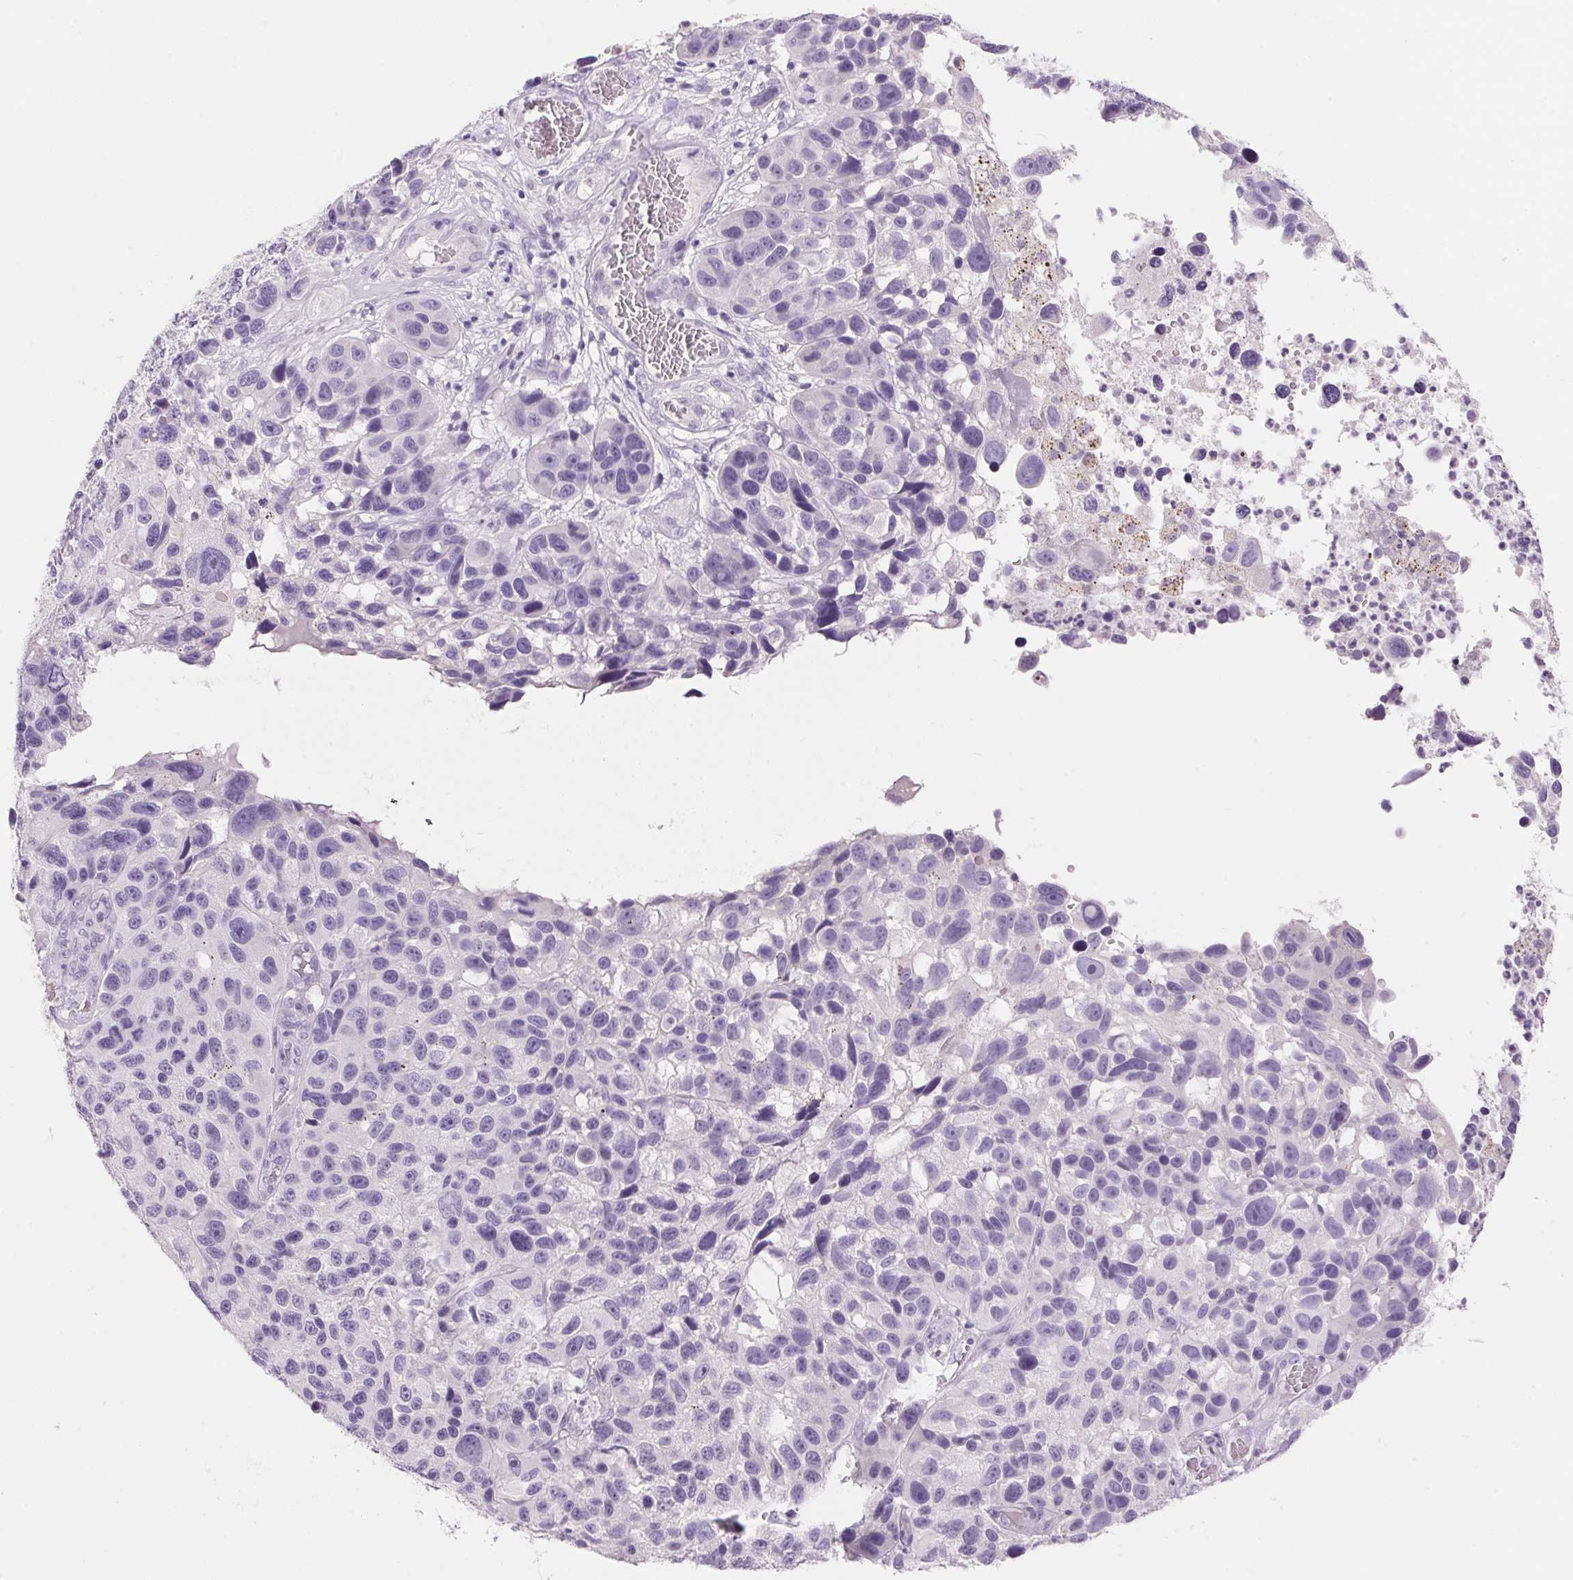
{"staining": {"intensity": "negative", "quantity": "none", "location": "none"}, "tissue": "melanoma", "cell_type": "Tumor cells", "image_type": "cancer", "snomed": [{"axis": "morphology", "description": "Malignant melanoma, NOS"}, {"axis": "topography", "description": "Skin"}], "caption": "This is a photomicrograph of immunohistochemistry staining of malignant melanoma, which shows no expression in tumor cells. (DAB immunohistochemistry (IHC) visualized using brightfield microscopy, high magnification).", "gene": "HSD17B2", "patient": {"sex": "male", "age": 53}}